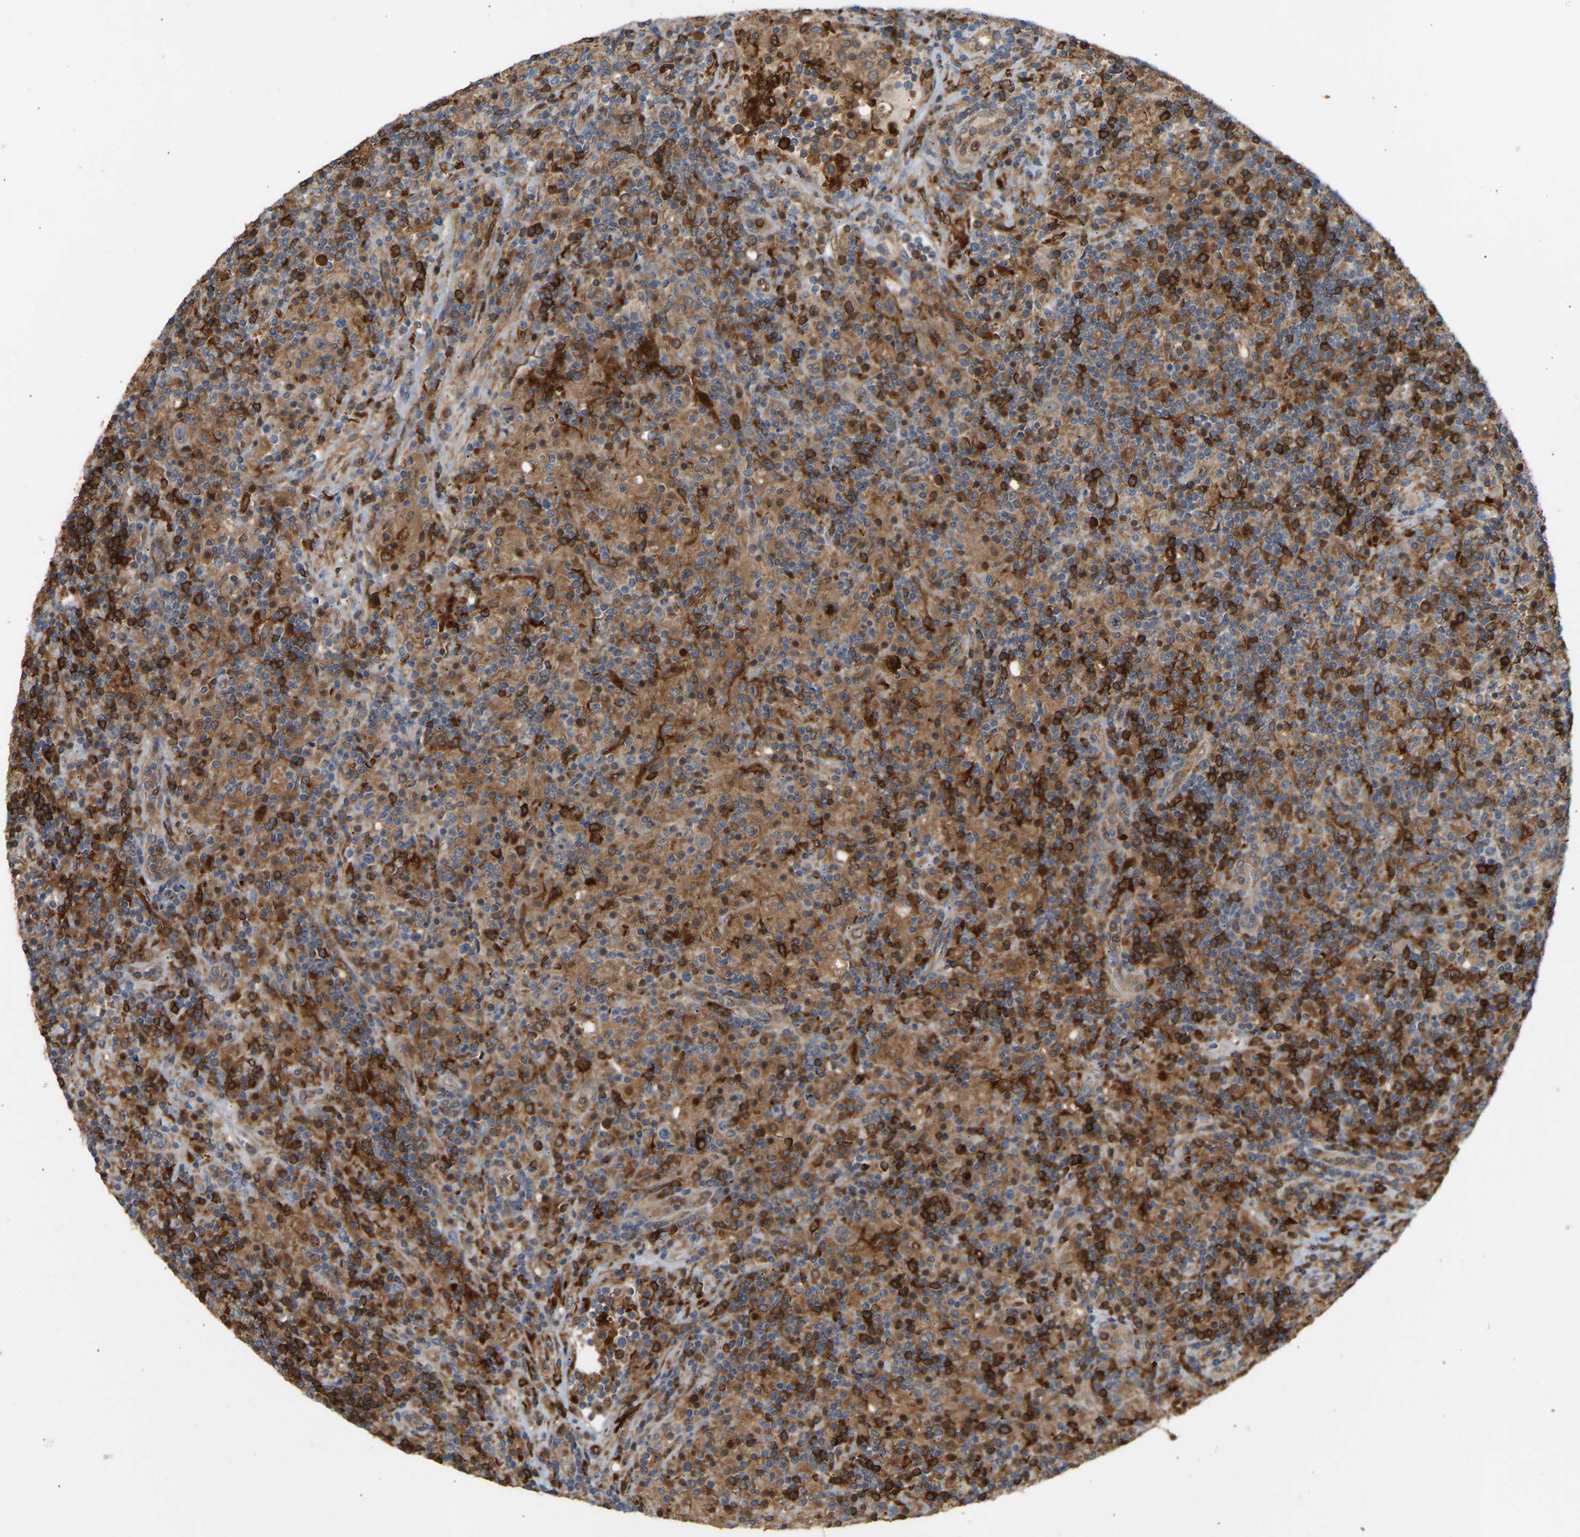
{"staining": {"intensity": "moderate", "quantity": "25%-75%", "location": "cytoplasmic/membranous"}, "tissue": "lymphoma", "cell_type": "Tumor cells", "image_type": "cancer", "snomed": [{"axis": "morphology", "description": "Hodgkin's disease, NOS"}, {"axis": "topography", "description": "Lymph node"}], "caption": "Protein expression by immunohistochemistry (IHC) reveals moderate cytoplasmic/membranous positivity in approximately 25%-75% of tumor cells in Hodgkin's disease.", "gene": "PLCG2", "patient": {"sex": "male", "age": 70}}